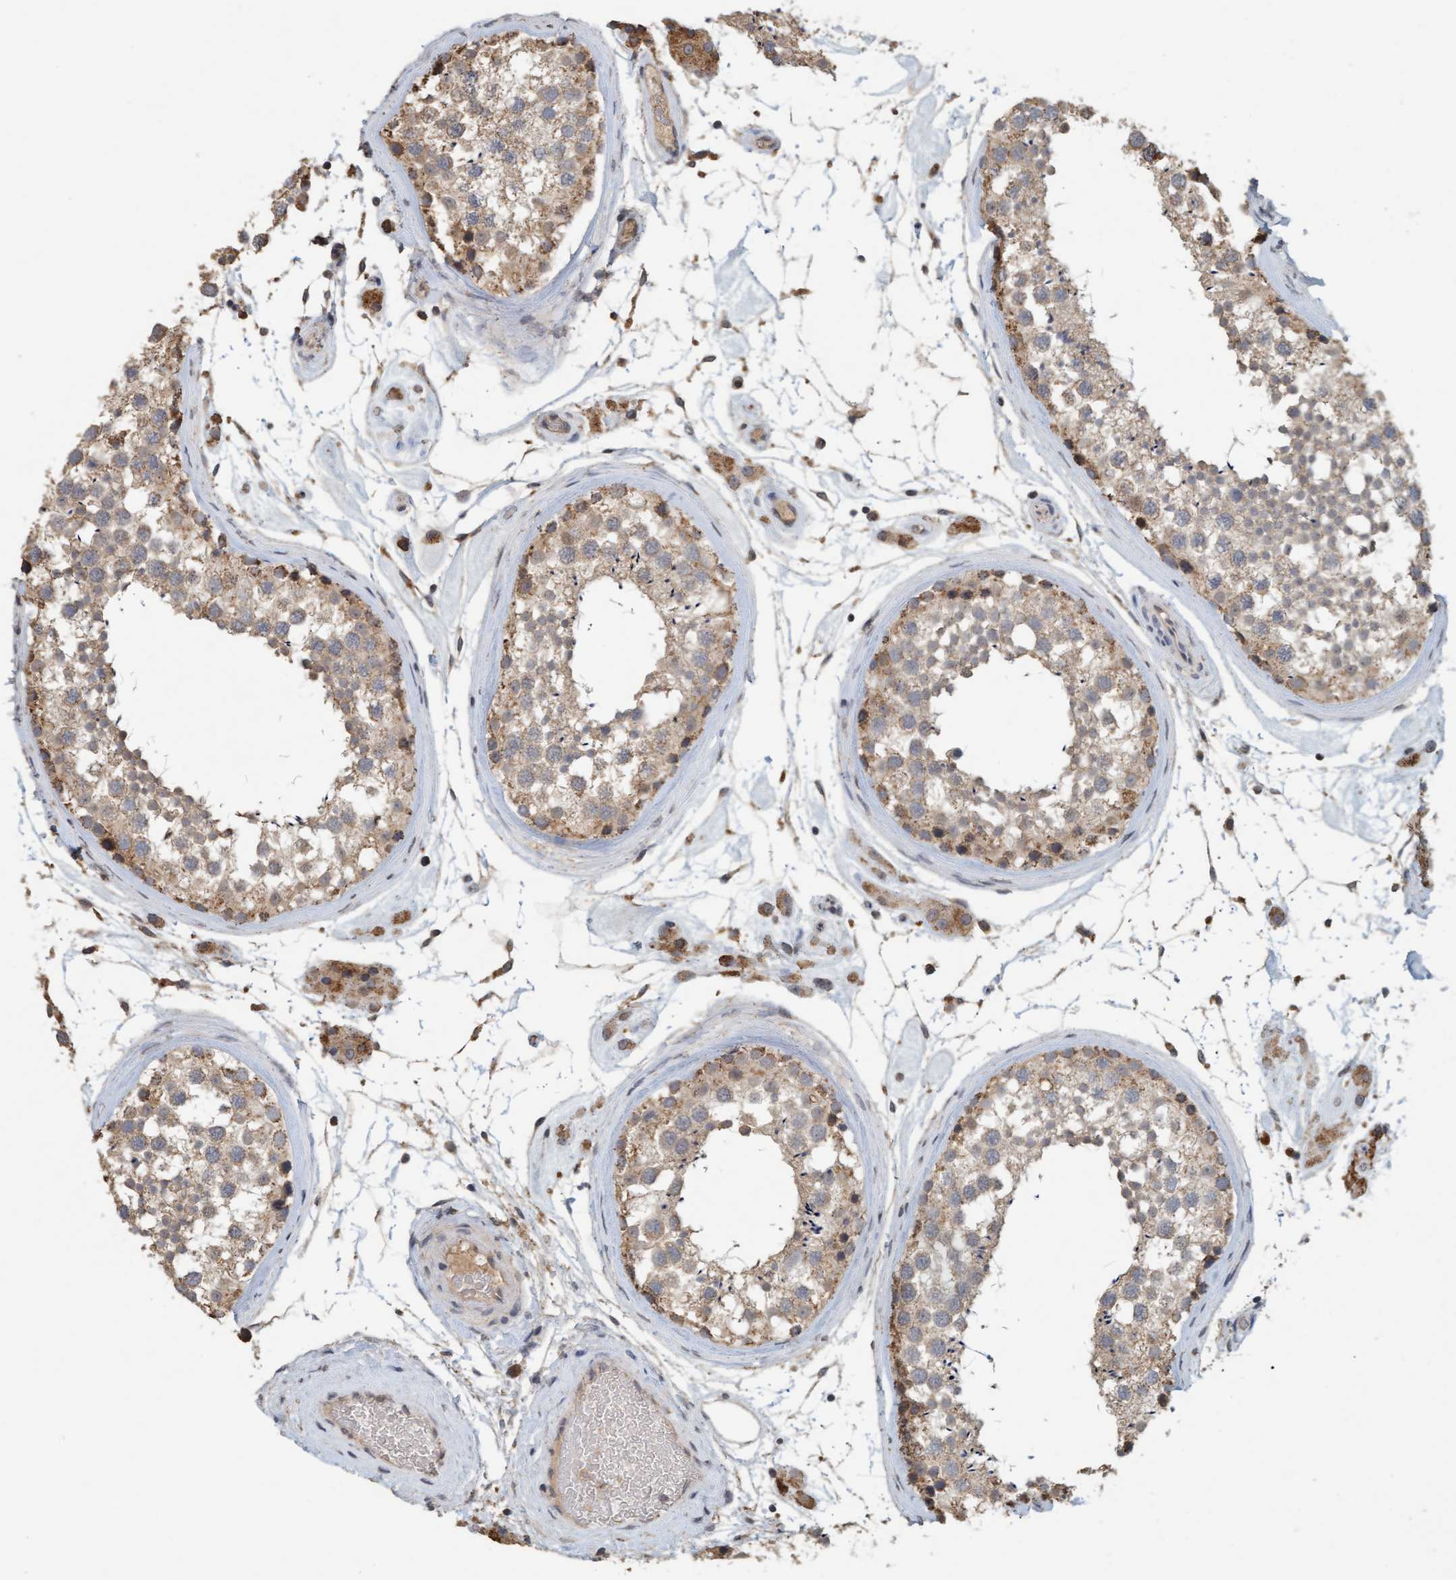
{"staining": {"intensity": "moderate", "quantity": ">75%", "location": "cytoplasmic/membranous"}, "tissue": "testis", "cell_type": "Cells in seminiferous ducts", "image_type": "normal", "snomed": [{"axis": "morphology", "description": "Normal tissue, NOS"}, {"axis": "topography", "description": "Testis"}], "caption": "High-power microscopy captured an IHC histopathology image of unremarkable testis, revealing moderate cytoplasmic/membranous expression in approximately >75% of cells in seminiferous ducts.", "gene": "VSIG8", "patient": {"sex": "male", "age": 46}}